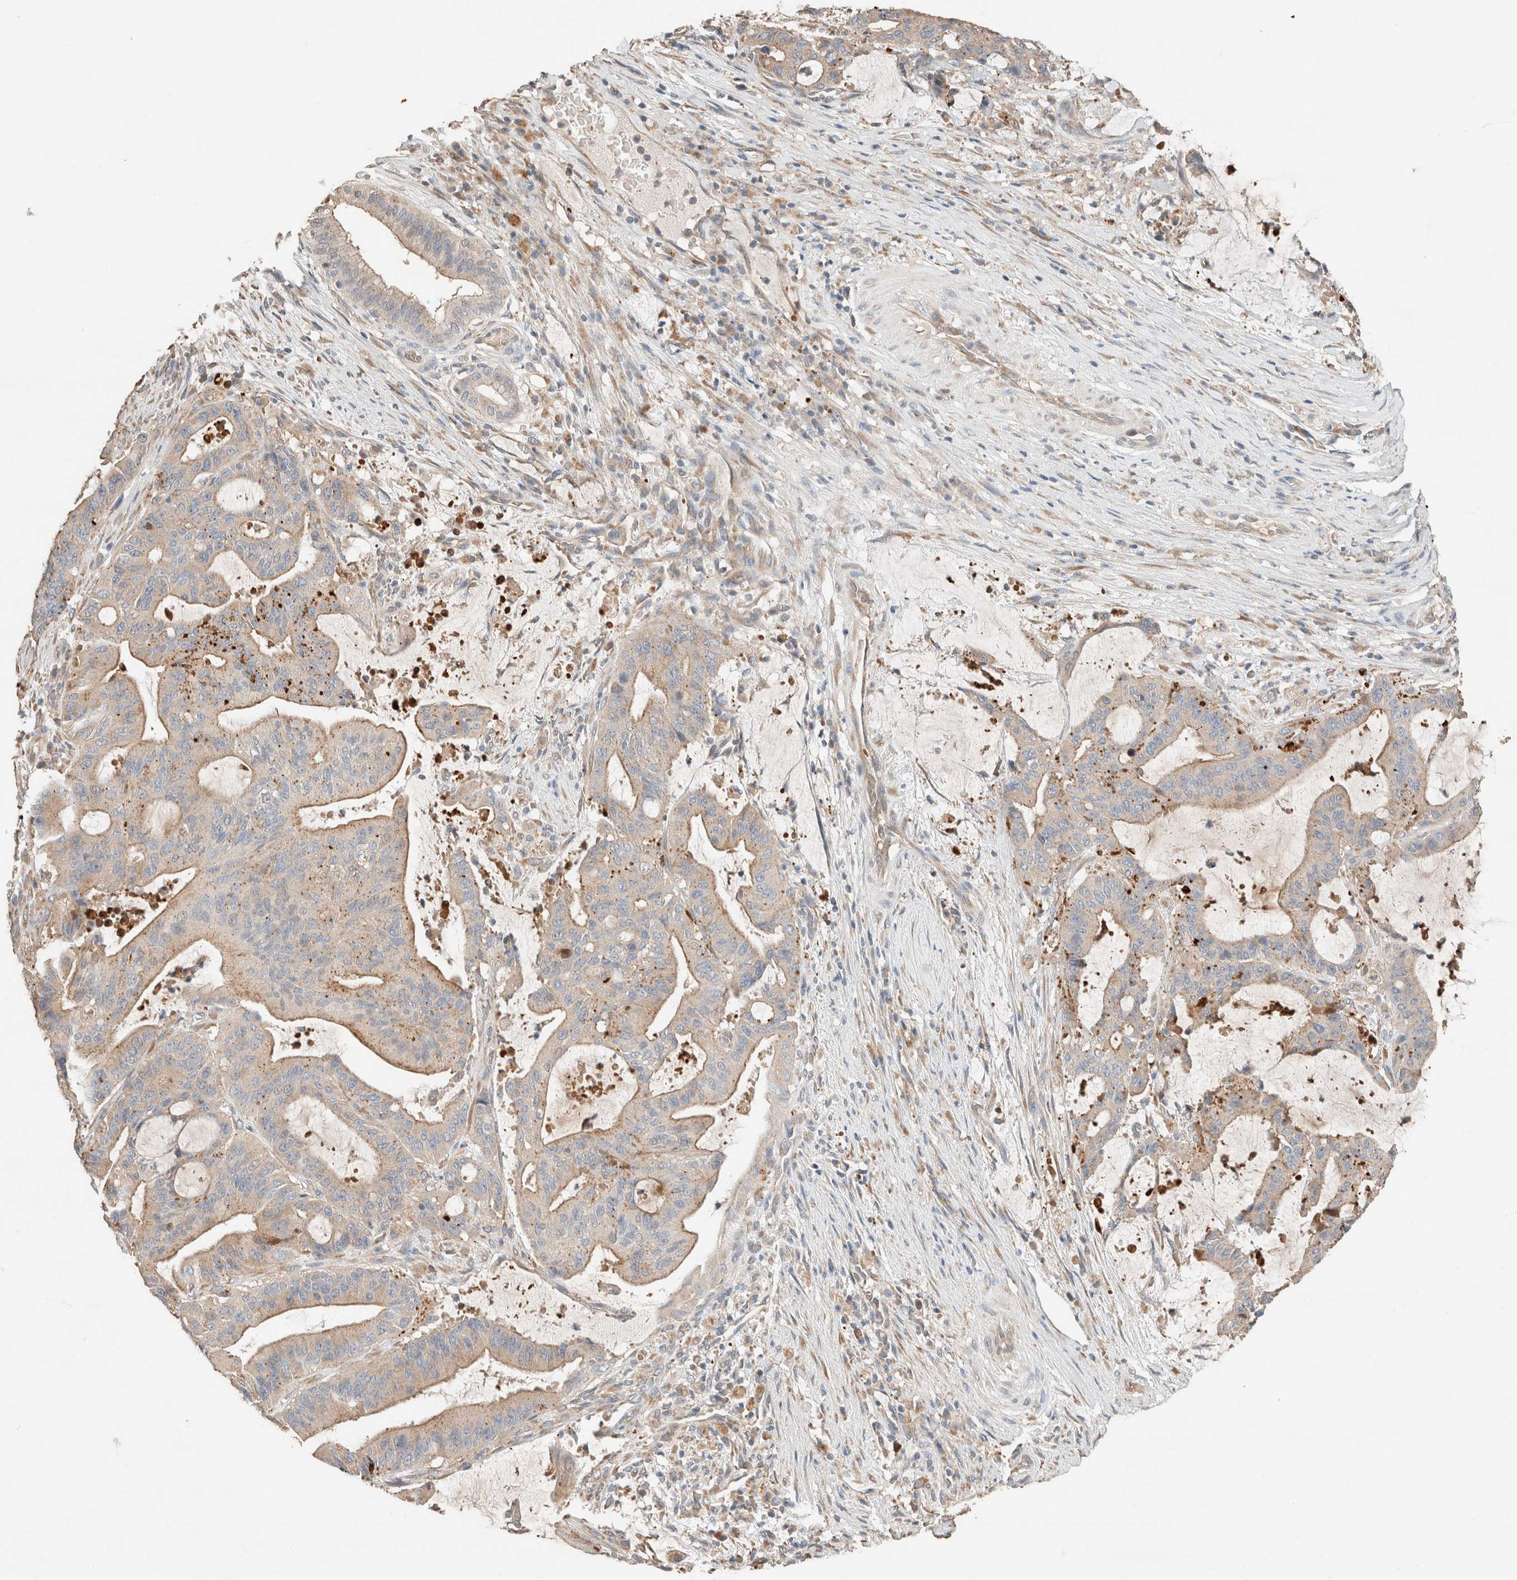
{"staining": {"intensity": "moderate", "quantity": ">75%", "location": "cytoplasmic/membranous"}, "tissue": "liver cancer", "cell_type": "Tumor cells", "image_type": "cancer", "snomed": [{"axis": "morphology", "description": "Normal tissue, NOS"}, {"axis": "morphology", "description": "Cholangiocarcinoma"}, {"axis": "topography", "description": "Liver"}, {"axis": "topography", "description": "Peripheral nerve tissue"}], "caption": "Immunohistochemistry image of neoplastic tissue: liver cancer stained using immunohistochemistry (IHC) exhibits medium levels of moderate protein expression localized specifically in the cytoplasmic/membranous of tumor cells, appearing as a cytoplasmic/membranous brown color.", "gene": "TUBD1", "patient": {"sex": "female", "age": 73}}